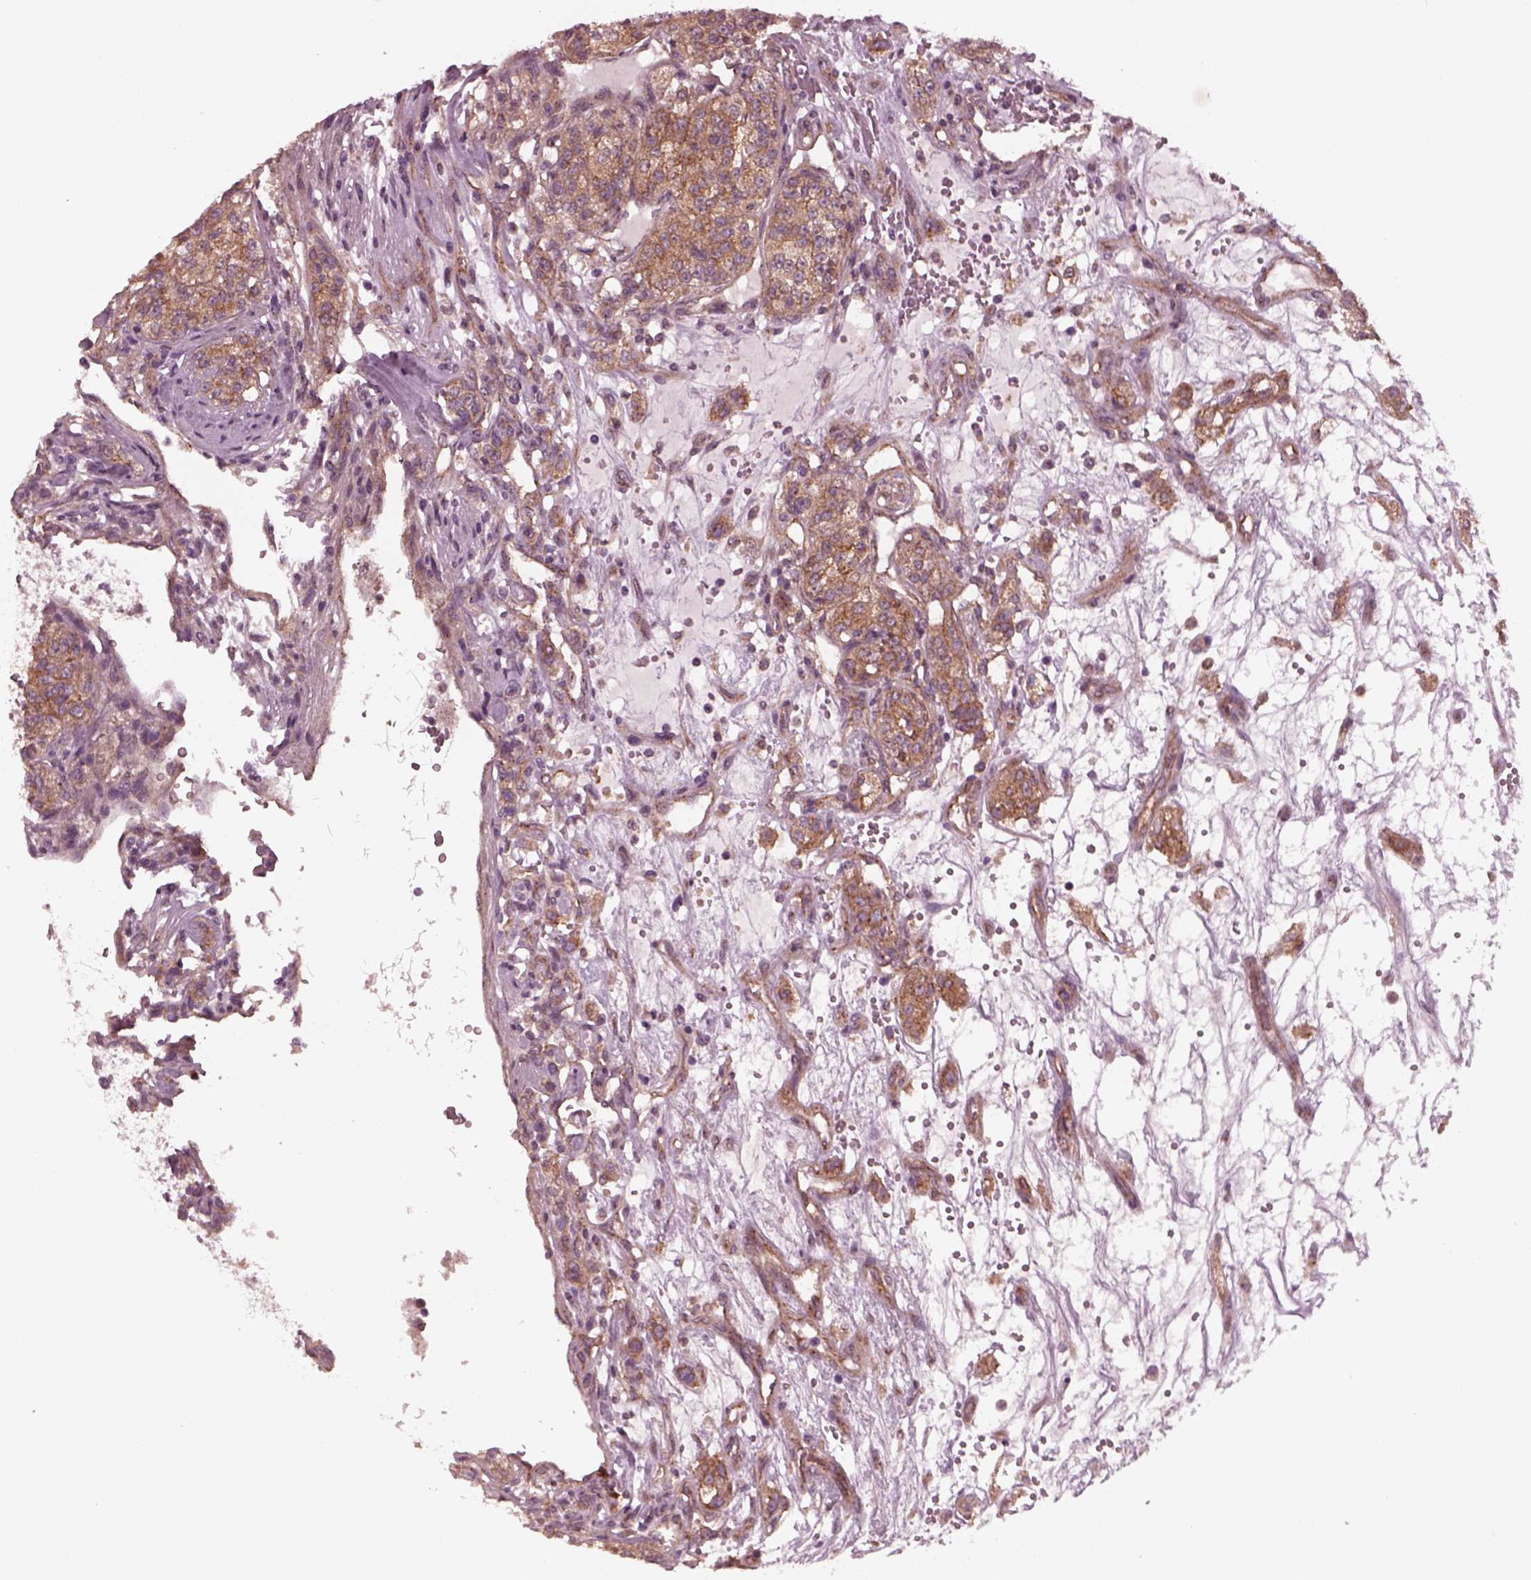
{"staining": {"intensity": "moderate", "quantity": "<25%", "location": "cytoplasmic/membranous"}, "tissue": "renal cancer", "cell_type": "Tumor cells", "image_type": "cancer", "snomed": [{"axis": "morphology", "description": "Adenocarcinoma, NOS"}, {"axis": "topography", "description": "Kidney"}], "caption": "This is a photomicrograph of immunohistochemistry (IHC) staining of renal cancer, which shows moderate positivity in the cytoplasmic/membranous of tumor cells.", "gene": "TUBG1", "patient": {"sex": "female", "age": 63}}